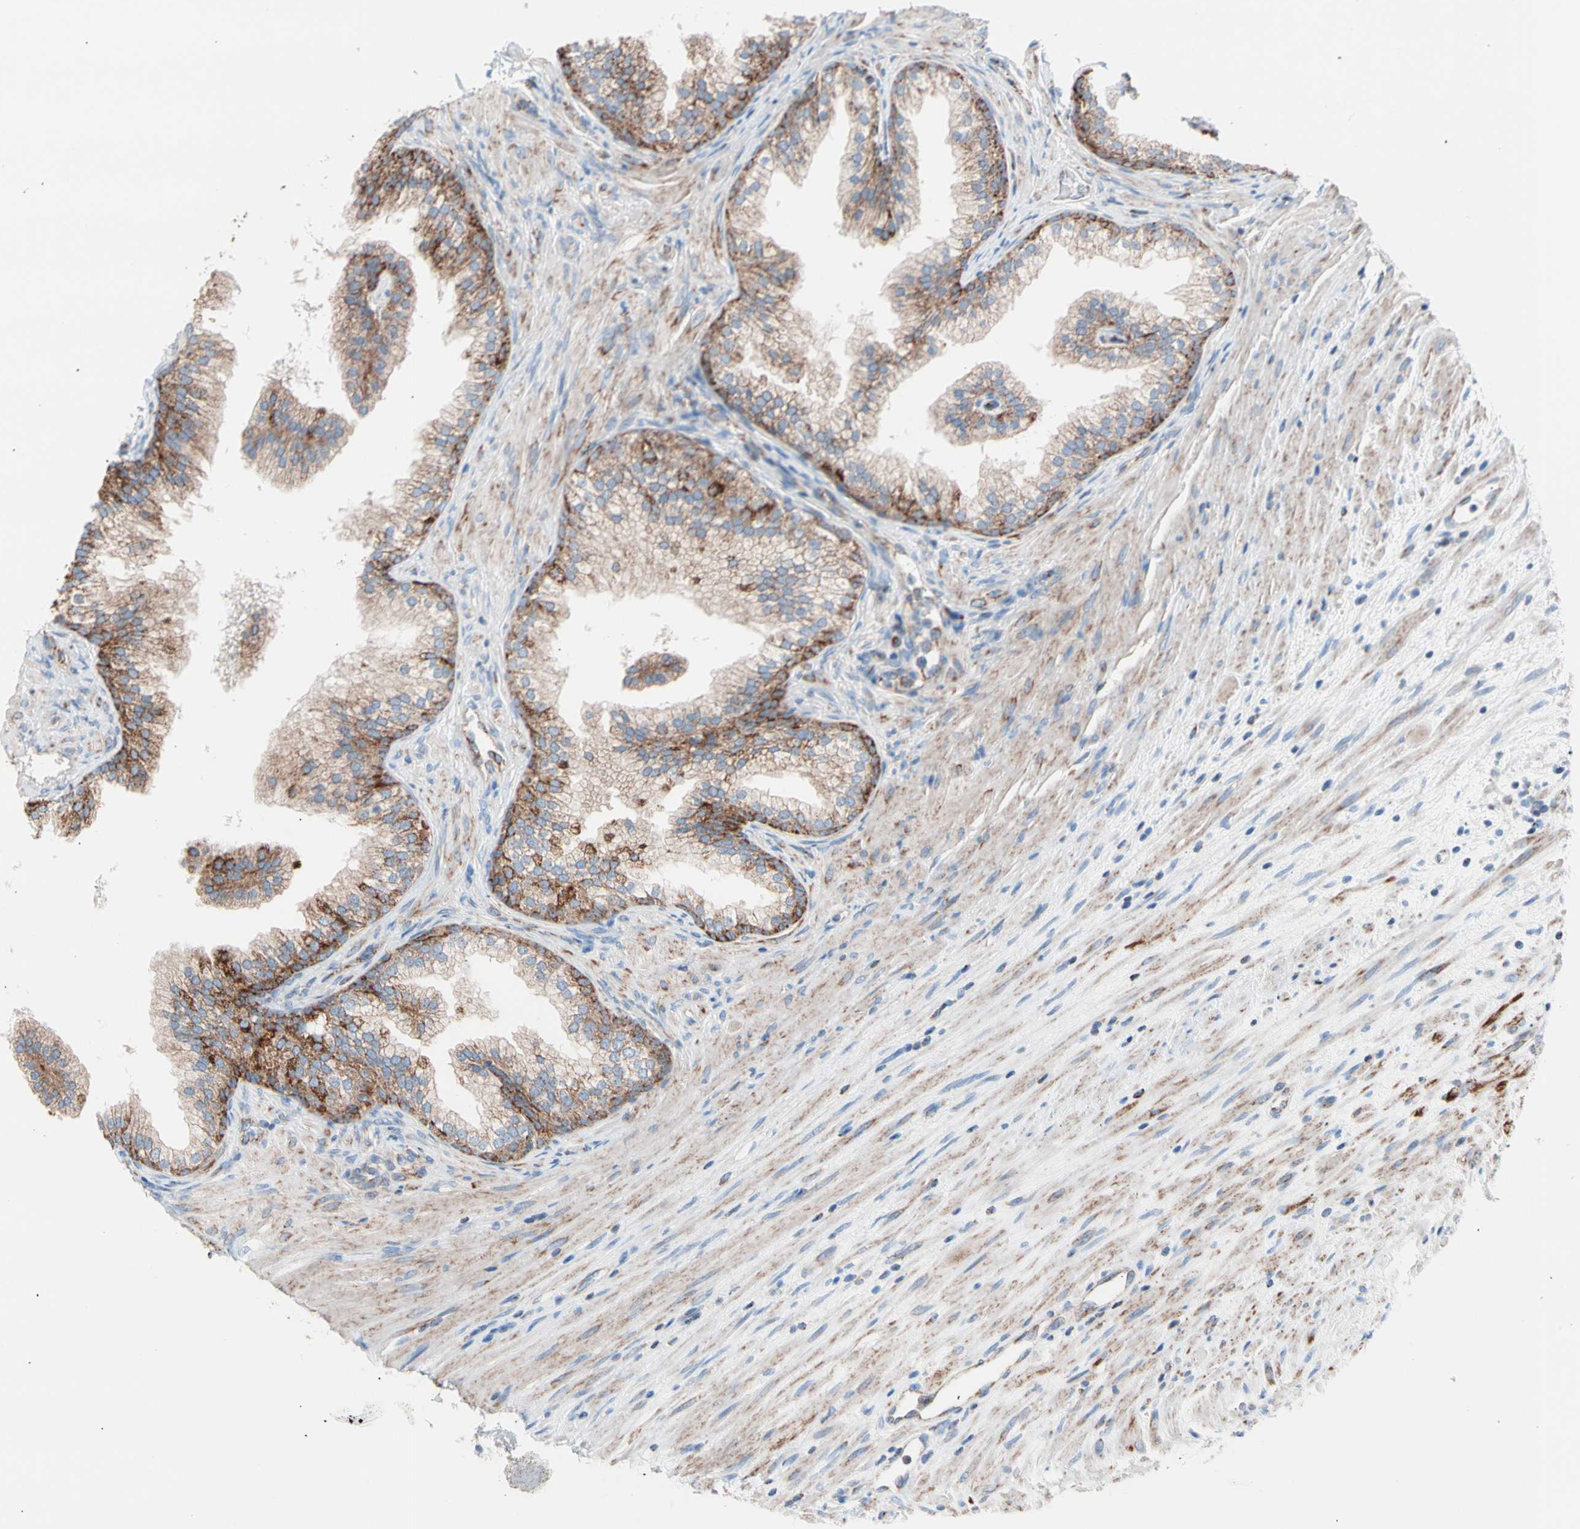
{"staining": {"intensity": "strong", "quantity": "<25%", "location": "cytoplasmic/membranous"}, "tissue": "prostate", "cell_type": "Glandular cells", "image_type": "normal", "snomed": [{"axis": "morphology", "description": "Normal tissue, NOS"}, {"axis": "topography", "description": "Prostate"}], "caption": "Benign prostate demonstrates strong cytoplasmic/membranous positivity in about <25% of glandular cells, visualized by immunohistochemistry. The staining was performed using DAB, with brown indicating positive protein expression. Nuclei are stained blue with hematoxylin.", "gene": "HK1", "patient": {"sex": "male", "age": 76}}